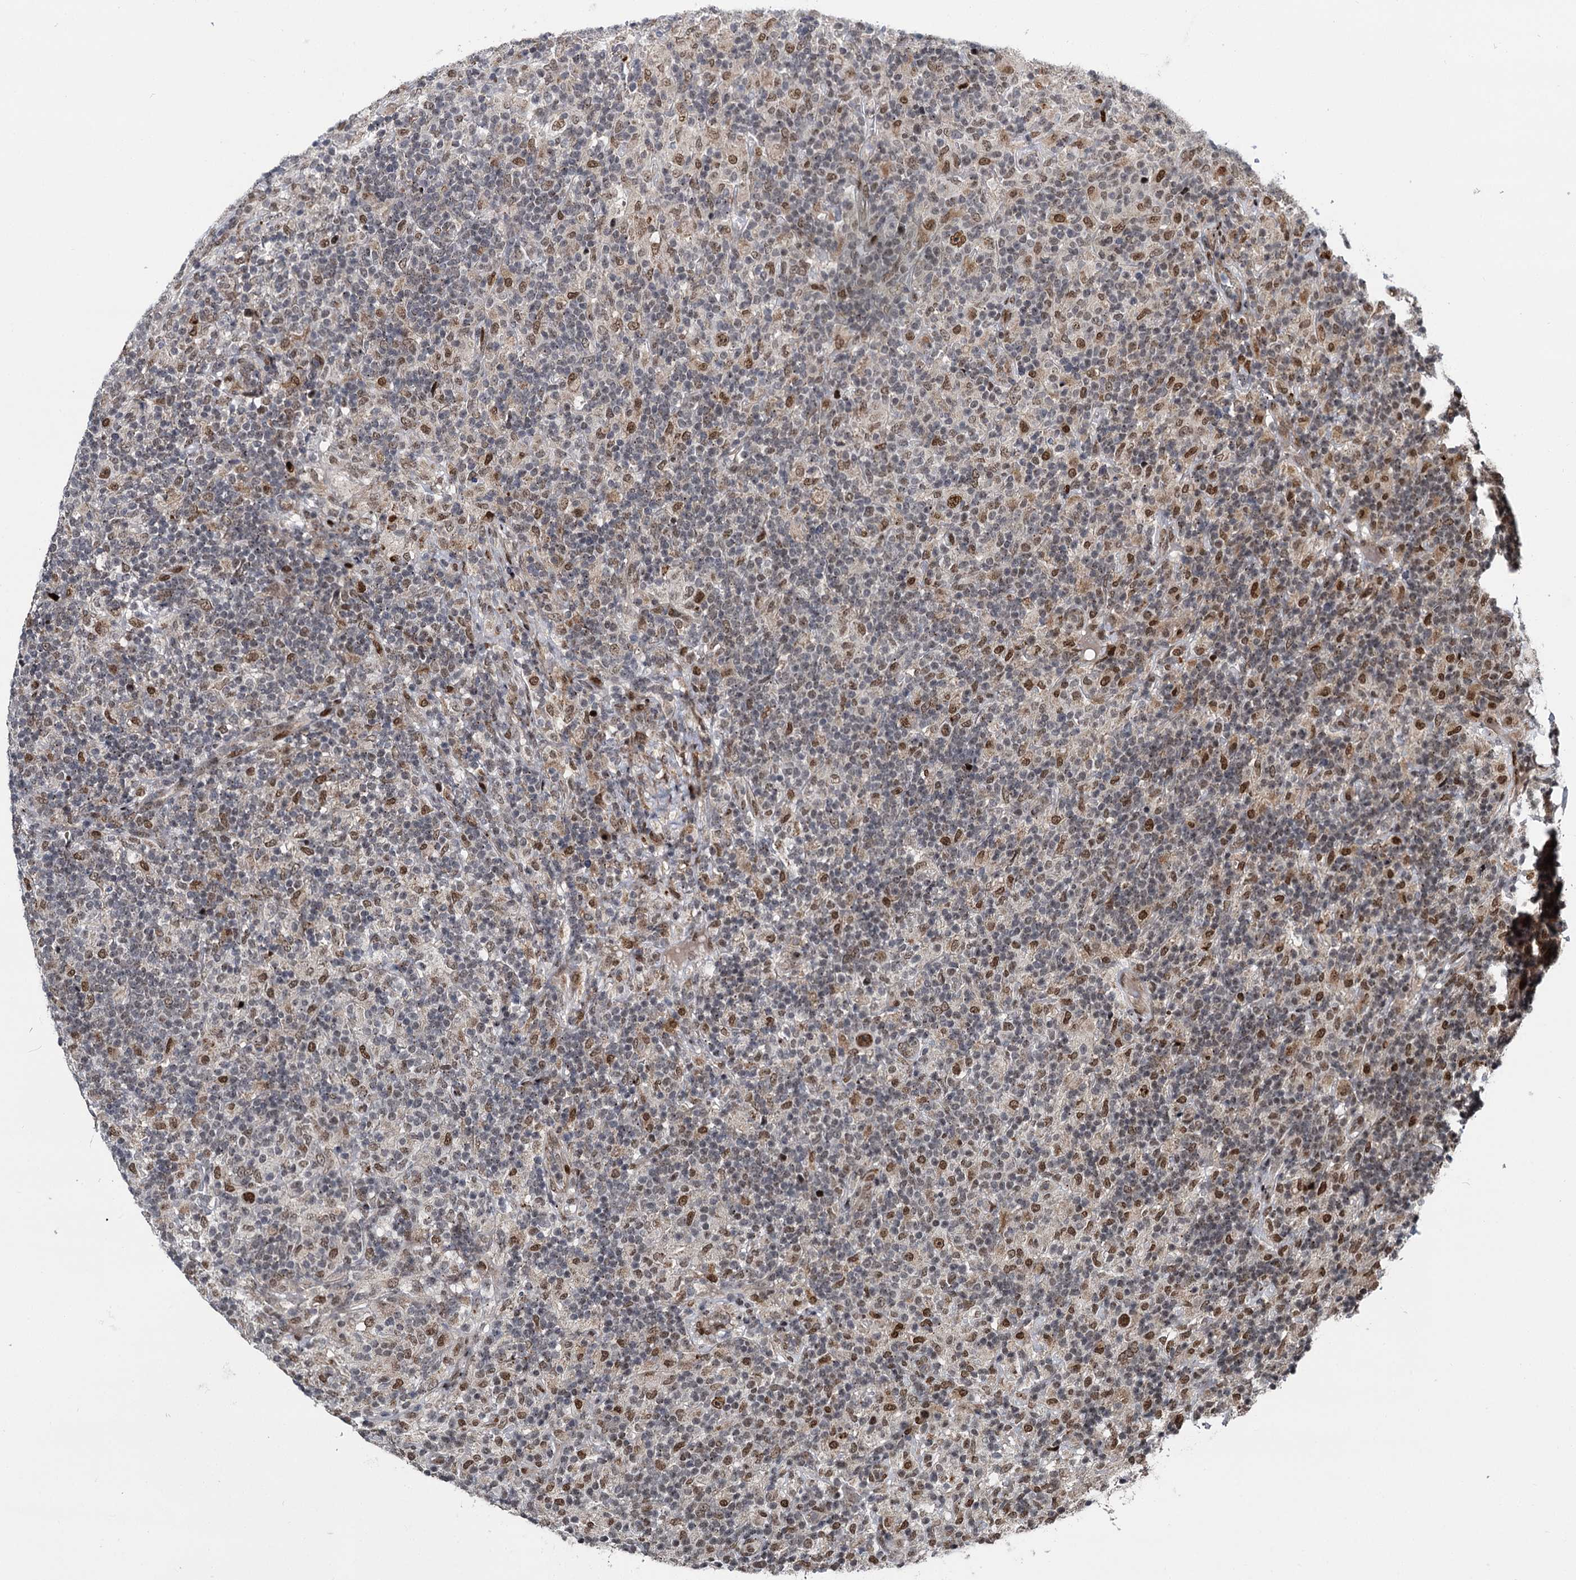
{"staining": {"intensity": "moderate", "quantity": ">75%", "location": "nuclear"}, "tissue": "lymphoma", "cell_type": "Tumor cells", "image_type": "cancer", "snomed": [{"axis": "morphology", "description": "Hodgkin's disease, NOS"}, {"axis": "topography", "description": "Lymph node"}], "caption": "Protein staining of Hodgkin's disease tissue displays moderate nuclear staining in about >75% of tumor cells.", "gene": "RUFY2", "patient": {"sex": "male", "age": 70}}